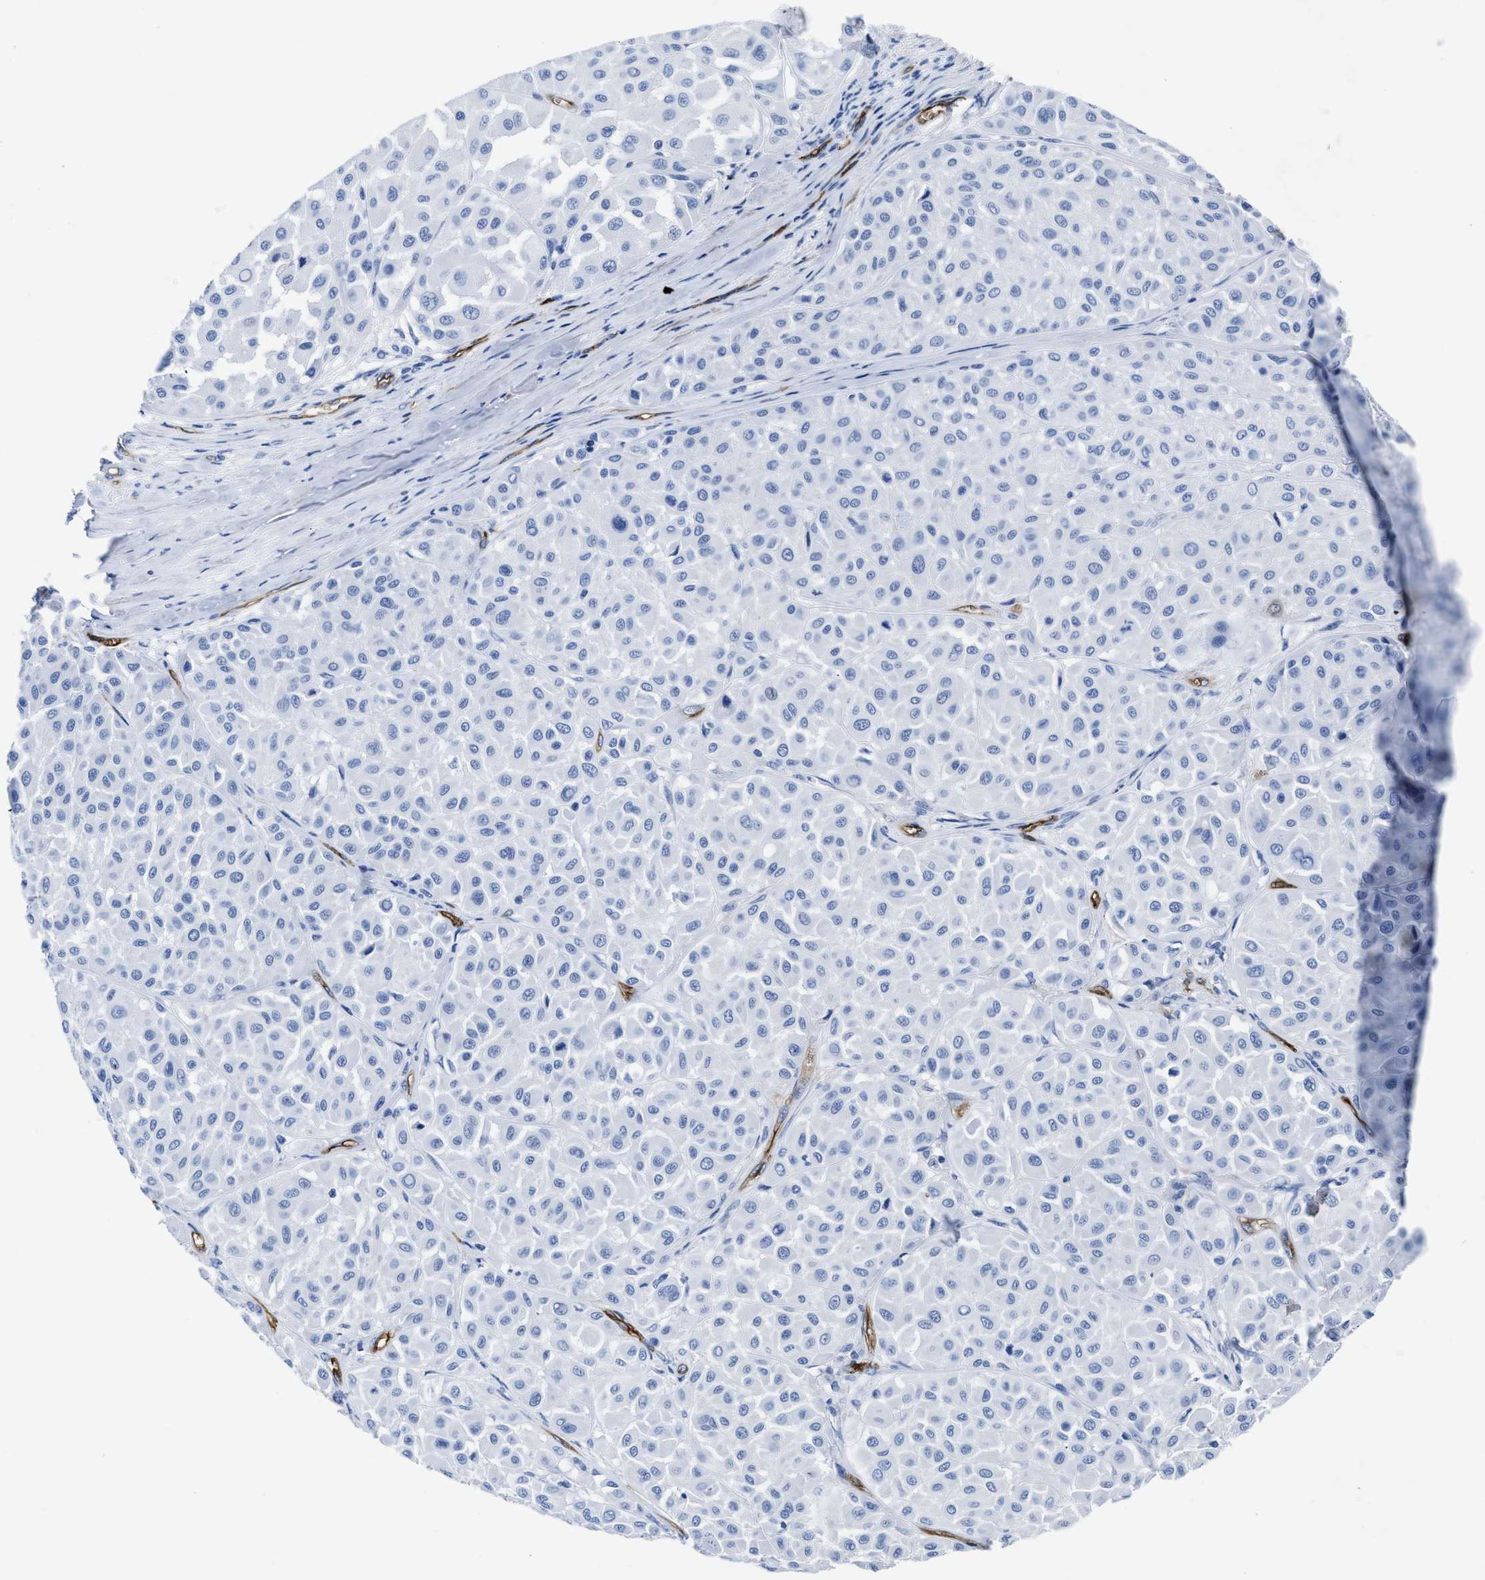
{"staining": {"intensity": "negative", "quantity": "none", "location": "none"}, "tissue": "melanoma", "cell_type": "Tumor cells", "image_type": "cancer", "snomed": [{"axis": "morphology", "description": "Malignant melanoma, Metastatic site"}, {"axis": "topography", "description": "Soft tissue"}], "caption": "Immunohistochemistry of human malignant melanoma (metastatic site) shows no staining in tumor cells.", "gene": "AQP1", "patient": {"sex": "male", "age": 41}}